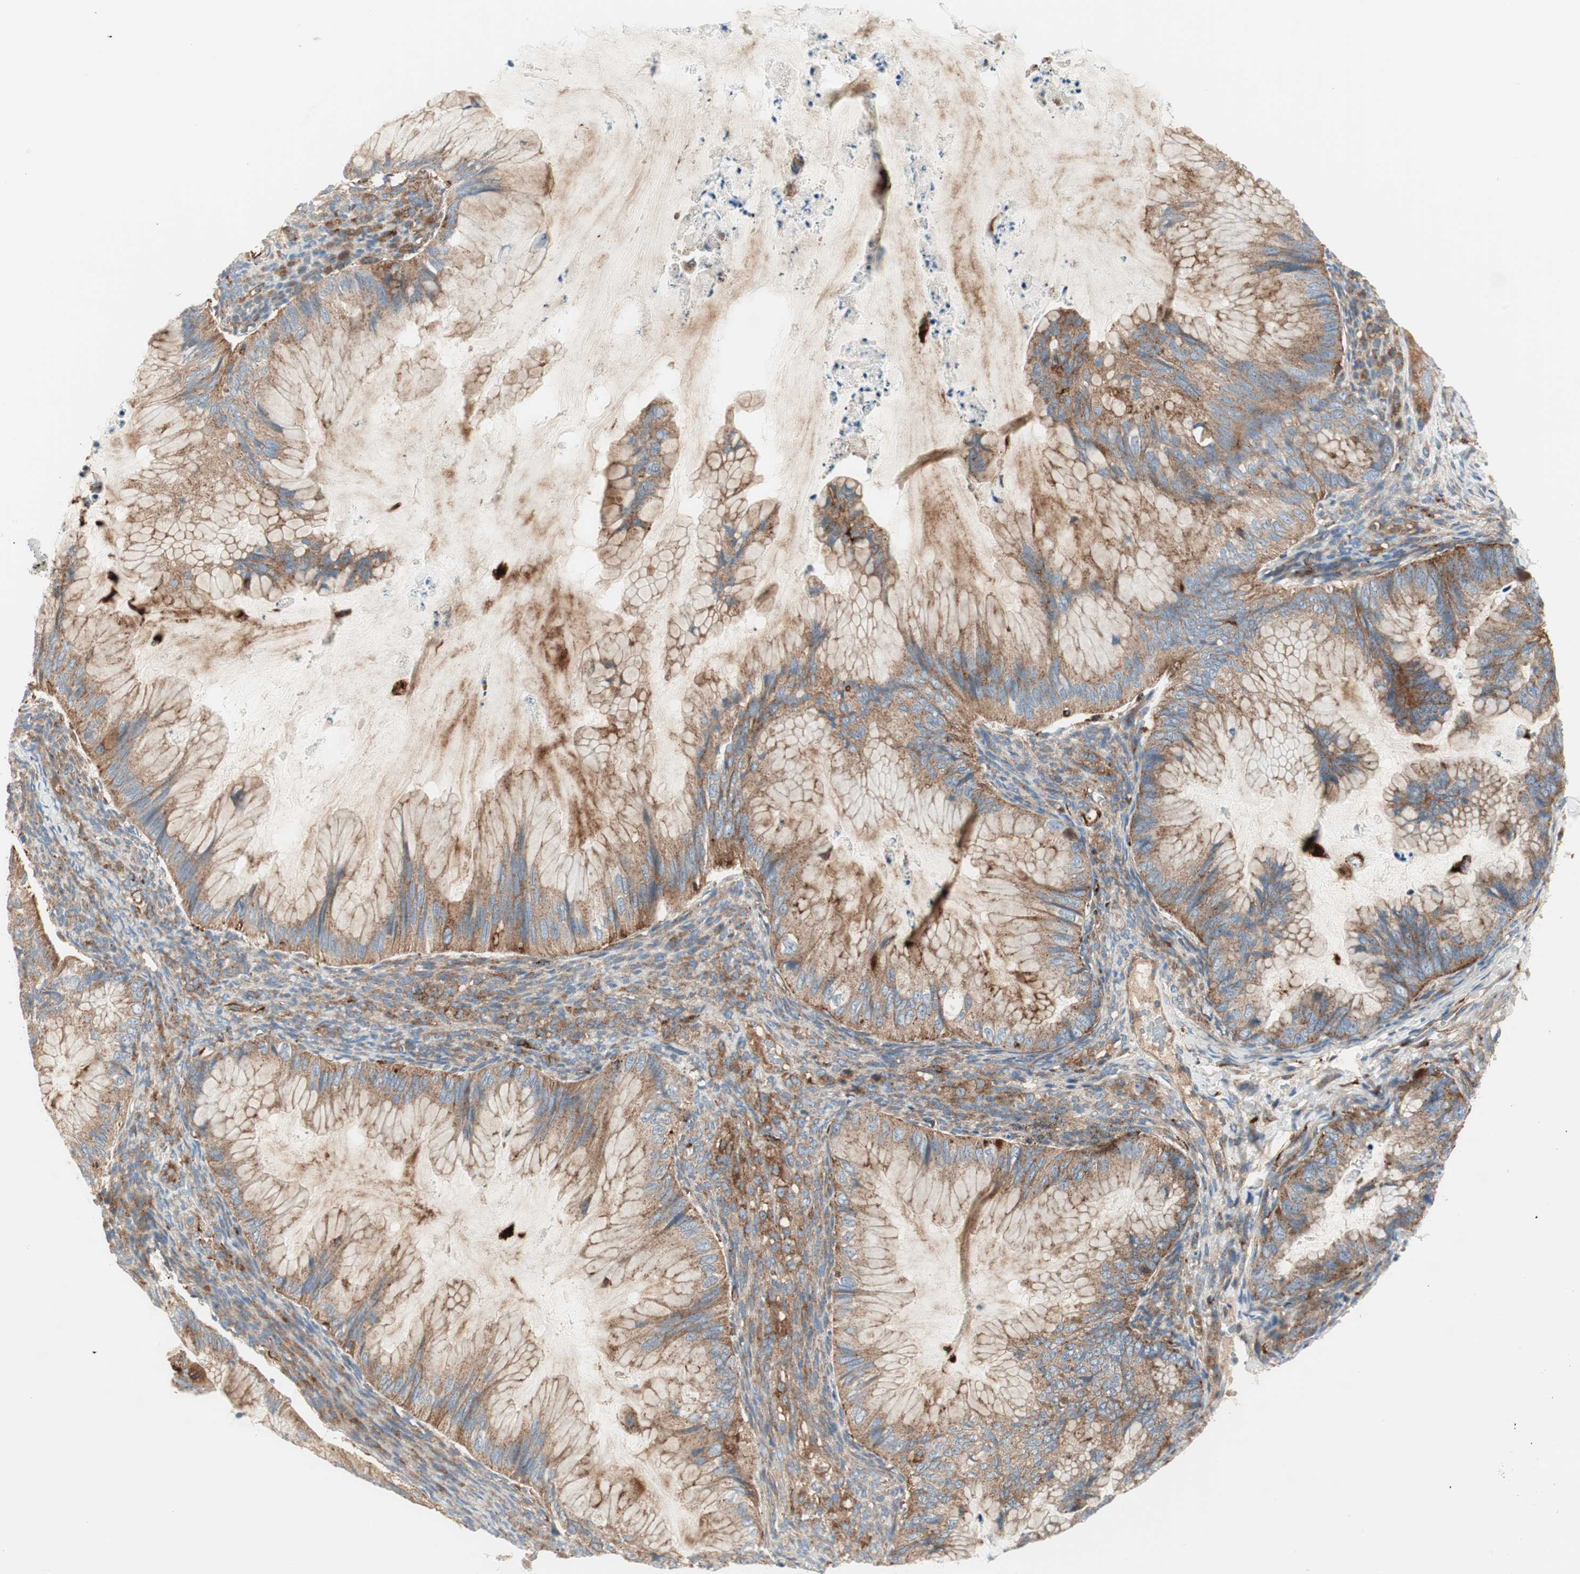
{"staining": {"intensity": "weak", "quantity": ">75%", "location": "cytoplasmic/membranous"}, "tissue": "ovarian cancer", "cell_type": "Tumor cells", "image_type": "cancer", "snomed": [{"axis": "morphology", "description": "Cystadenocarcinoma, mucinous, NOS"}, {"axis": "topography", "description": "Ovary"}], "caption": "Immunohistochemical staining of mucinous cystadenocarcinoma (ovarian) demonstrates low levels of weak cytoplasmic/membranous expression in approximately >75% of tumor cells.", "gene": "ATP6V1G1", "patient": {"sex": "female", "age": 36}}